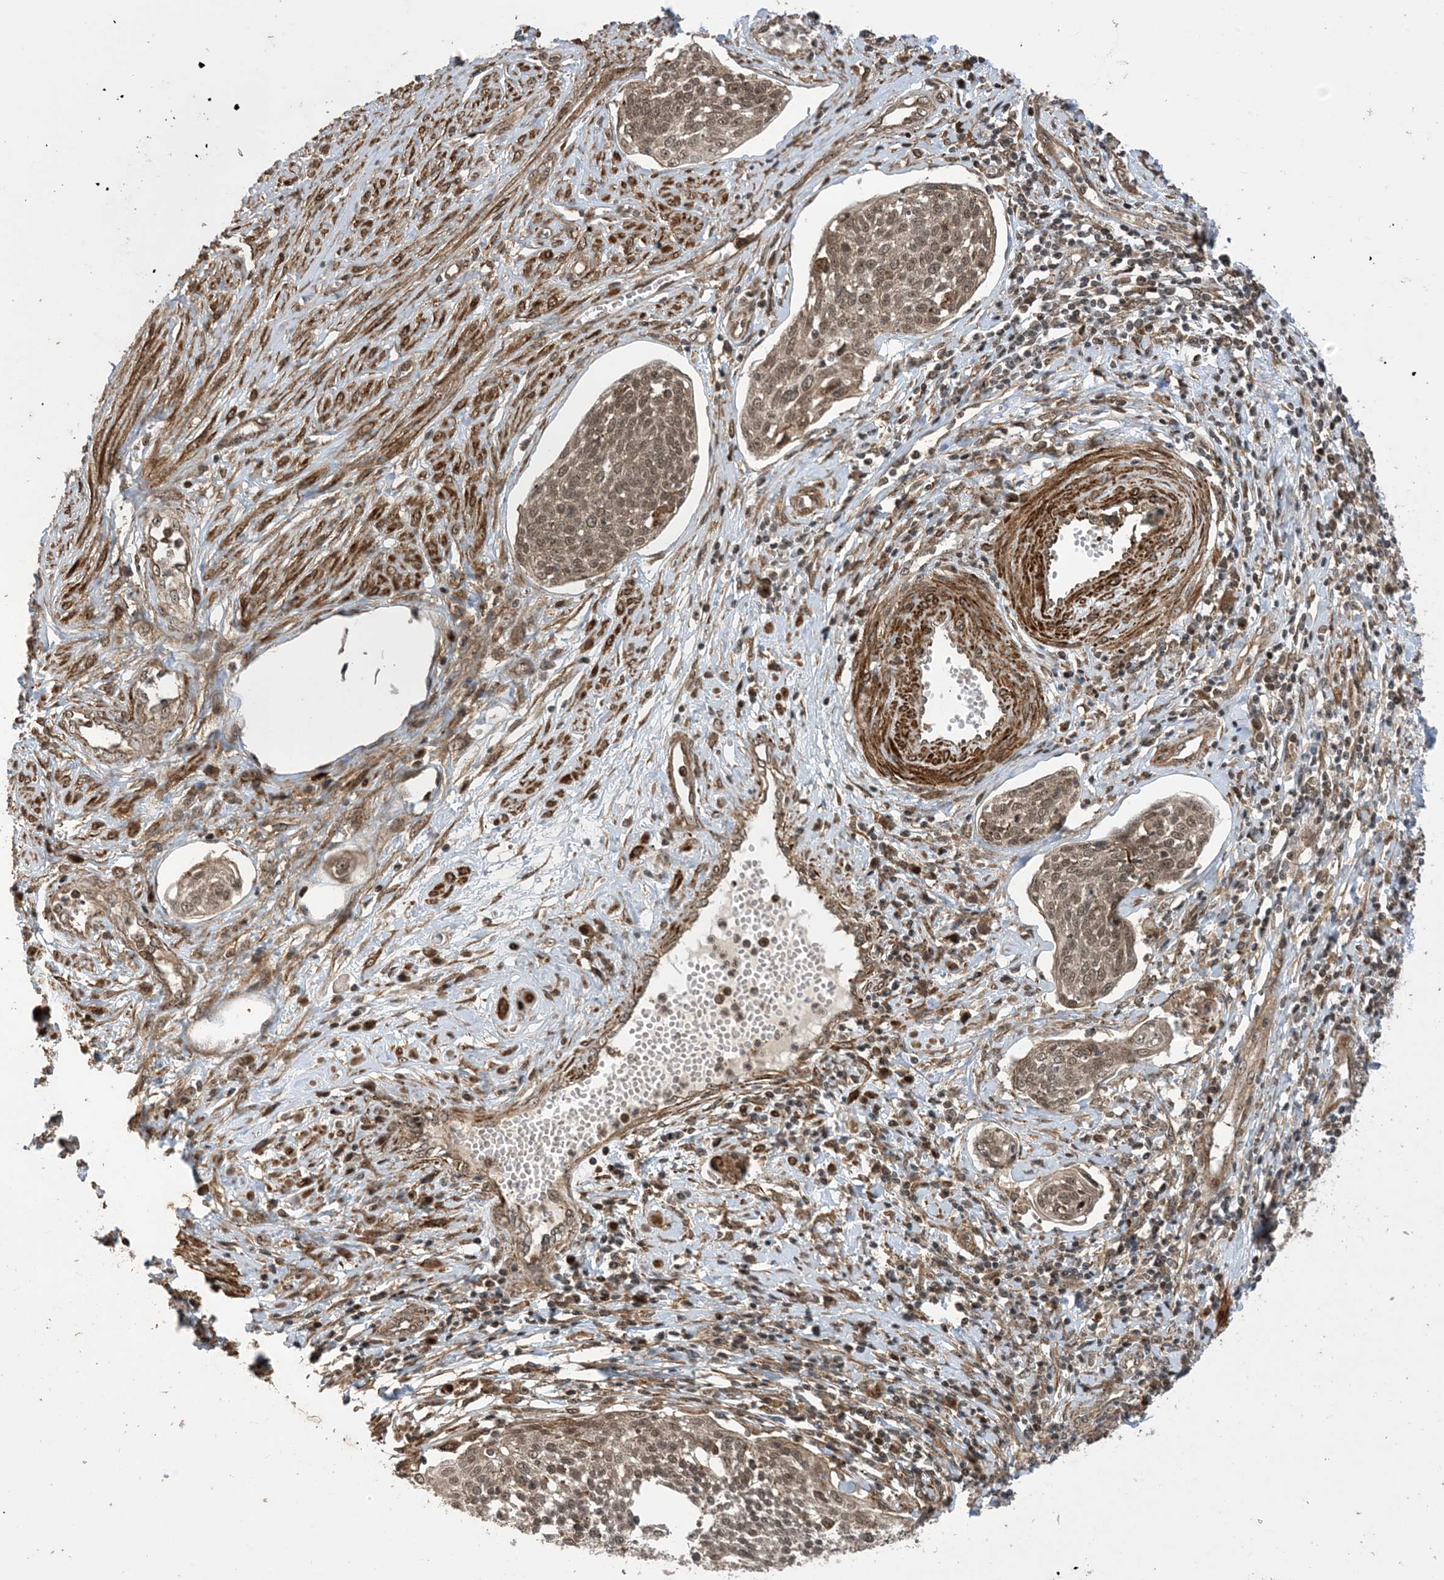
{"staining": {"intensity": "moderate", "quantity": ">75%", "location": "cytoplasmic/membranous,nuclear"}, "tissue": "cervical cancer", "cell_type": "Tumor cells", "image_type": "cancer", "snomed": [{"axis": "morphology", "description": "Squamous cell carcinoma, NOS"}, {"axis": "topography", "description": "Cervix"}], "caption": "Protein expression analysis of cervical squamous cell carcinoma reveals moderate cytoplasmic/membranous and nuclear expression in about >75% of tumor cells.", "gene": "ZNF511", "patient": {"sex": "female", "age": 34}}